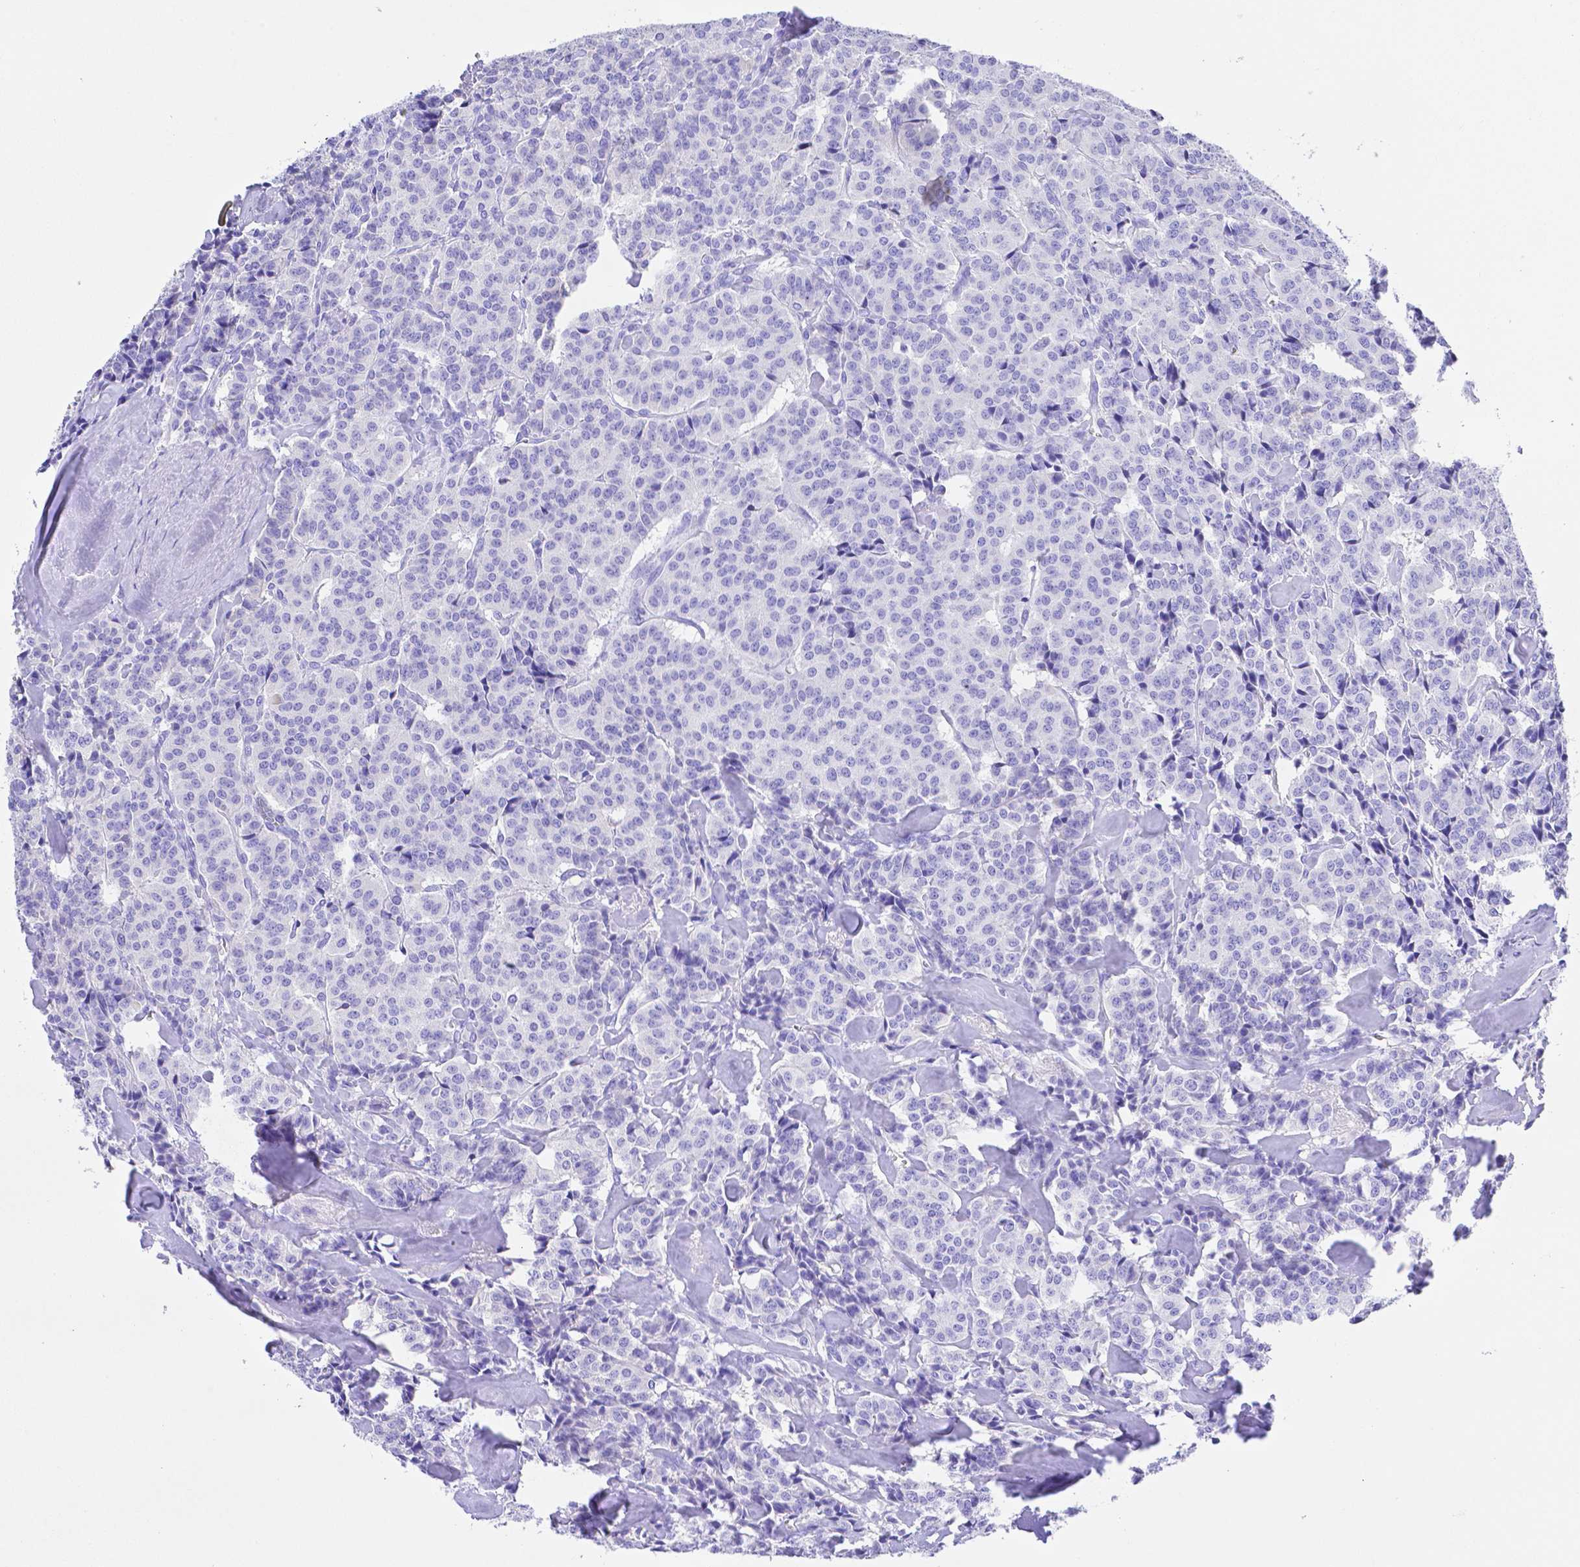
{"staining": {"intensity": "negative", "quantity": "none", "location": "none"}, "tissue": "carcinoid", "cell_type": "Tumor cells", "image_type": "cancer", "snomed": [{"axis": "morphology", "description": "Normal tissue, NOS"}, {"axis": "morphology", "description": "Carcinoid, malignant, NOS"}, {"axis": "topography", "description": "Lung"}], "caption": "Tumor cells are negative for protein expression in human carcinoid.", "gene": "SMR3A", "patient": {"sex": "female", "age": 46}}